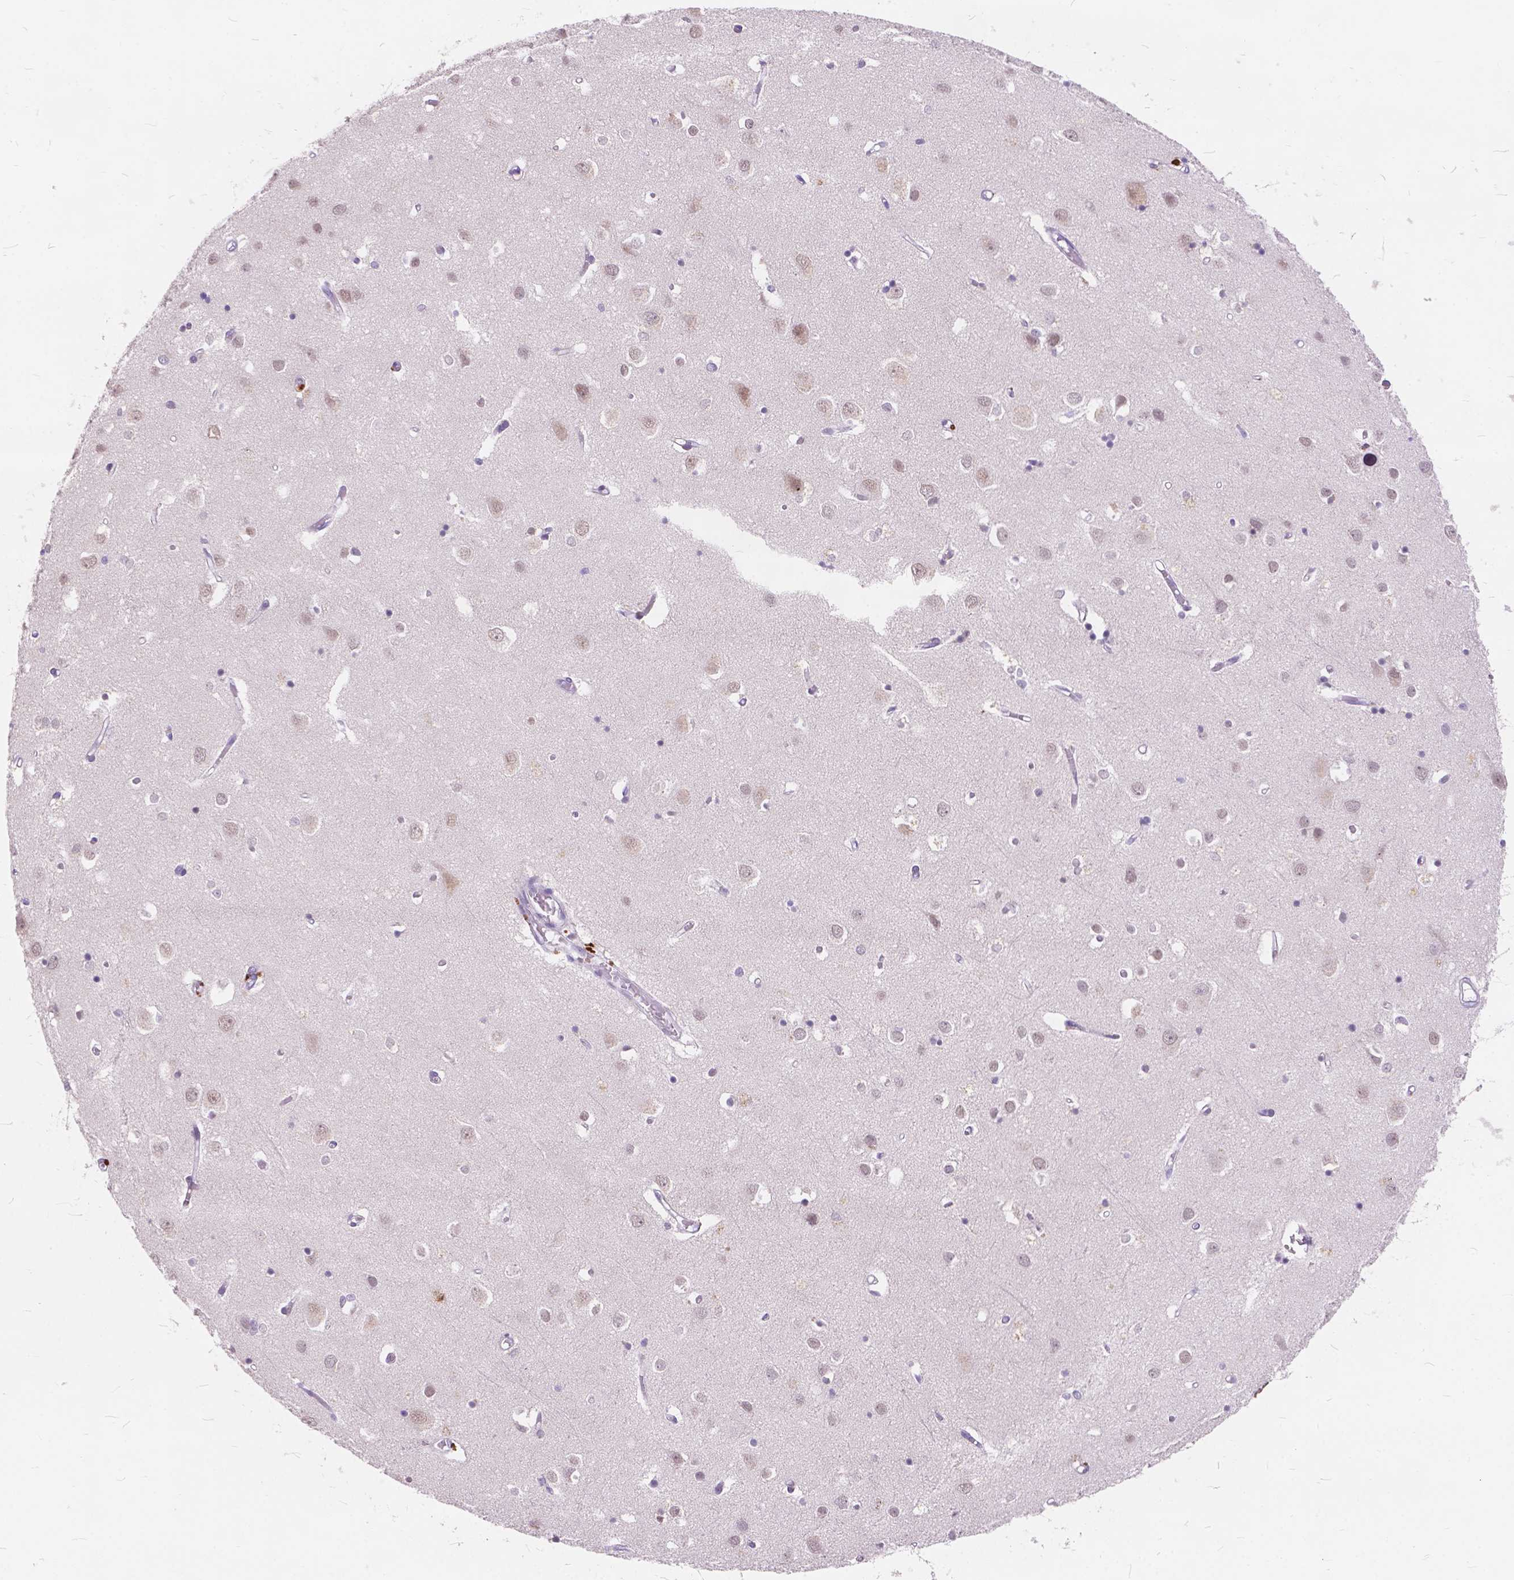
{"staining": {"intensity": "negative", "quantity": "none", "location": "none"}, "tissue": "cerebral cortex", "cell_type": "Endothelial cells", "image_type": "normal", "snomed": [{"axis": "morphology", "description": "Normal tissue, NOS"}, {"axis": "topography", "description": "Cerebral cortex"}], "caption": "Benign cerebral cortex was stained to show a protein in brown. There is no significant expression in endothelial cells.", "gene": "FAM53A", "patient": {"sex": "male", "age": 70}}